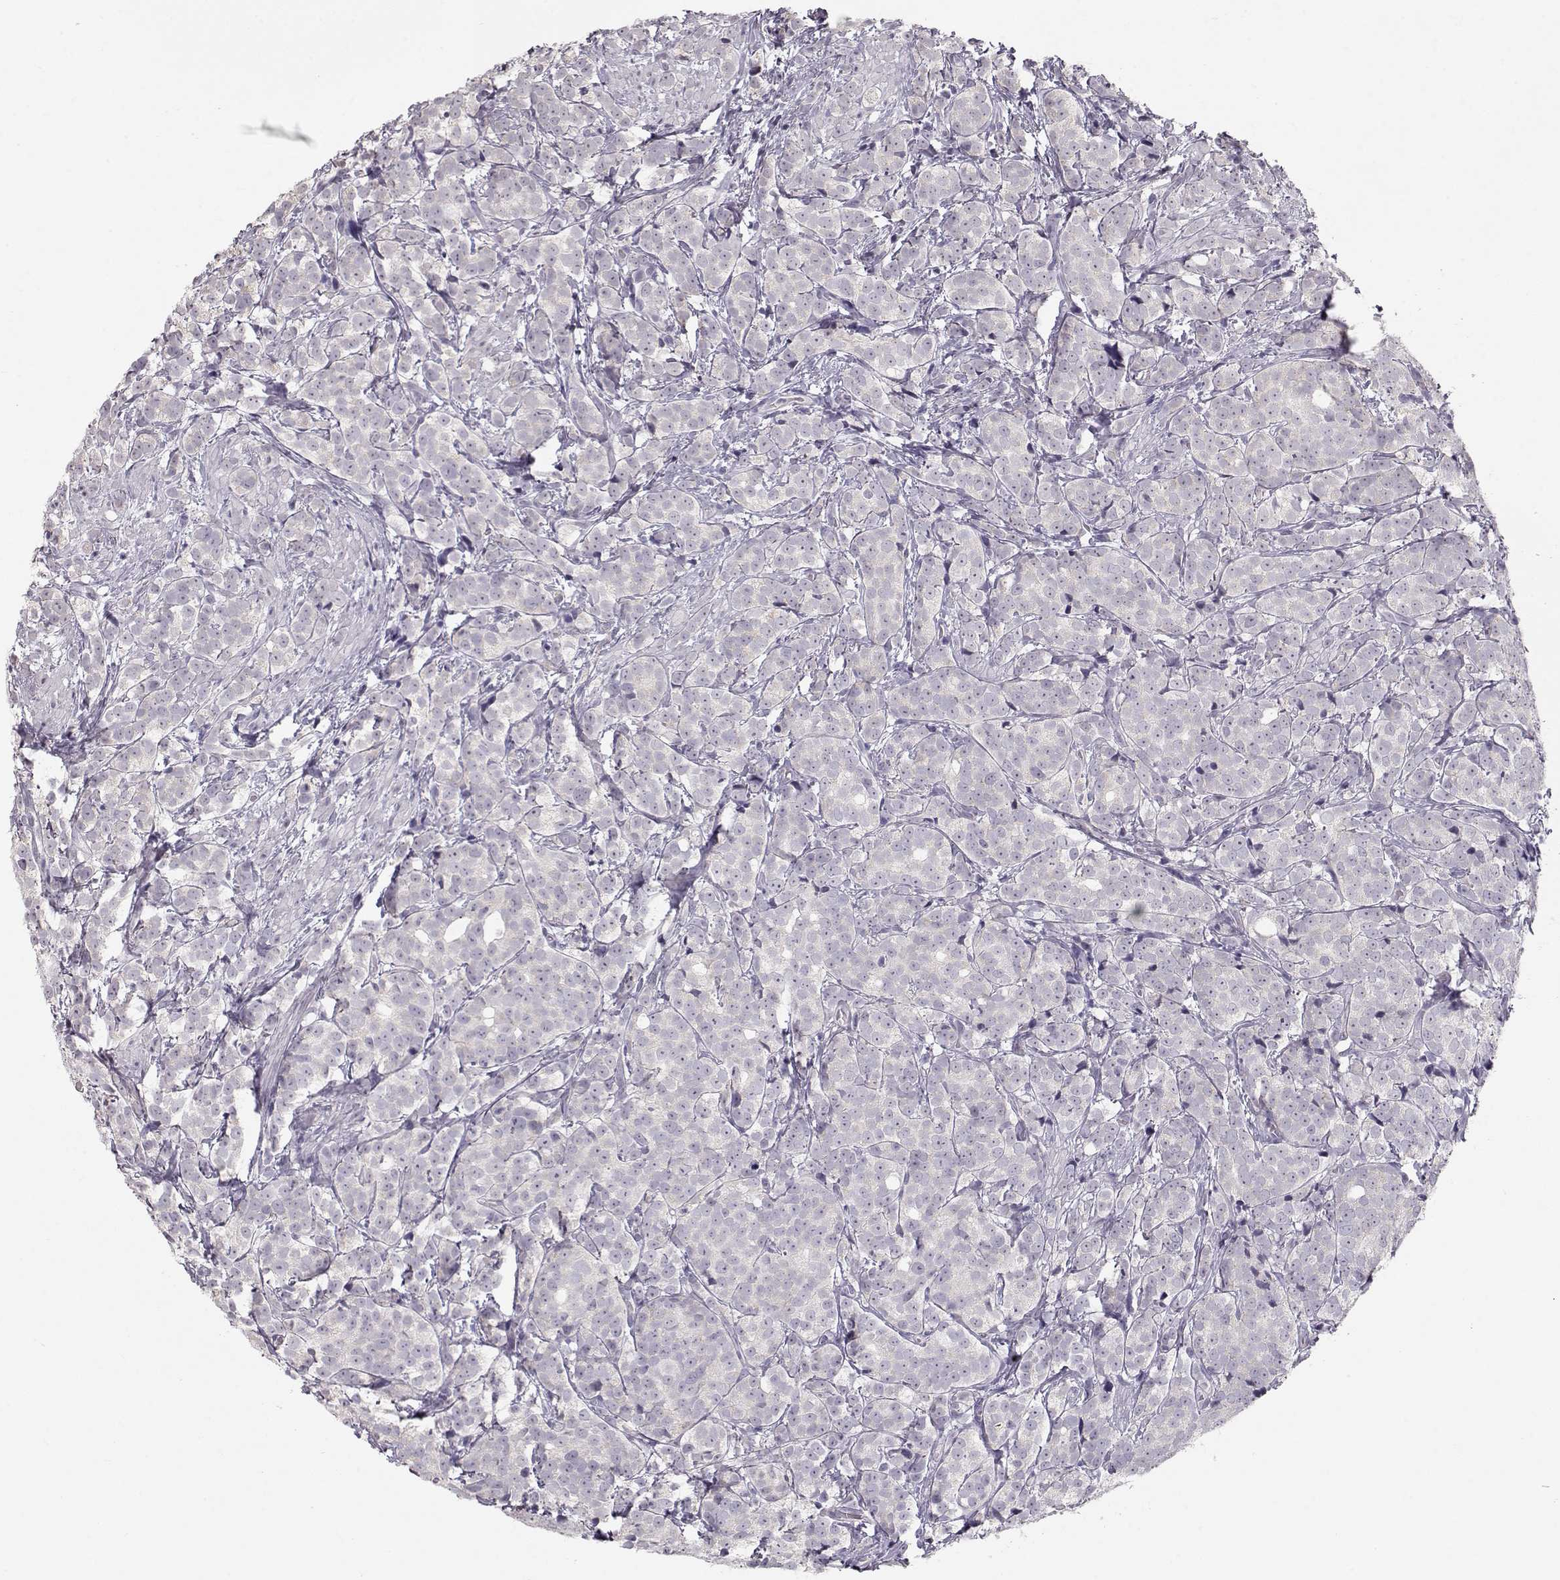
{"staining": {"intensity": "negative", "quantity": "none", "location": "none"}, "tissue": "prostate cancer", "cell_type": "Tumor cells", "image_type": "cancer", "snomed": [{"axis": "morphology", "description": "Adenocarcinoma, High grade"}, {"axis": "topography", "description": "Prostate"}], "caption": "High magnification brightfield microscopy of prostate cancer (adenocarcinoma (high-grade)) stained with DAB (brown) and counterstained with hematoxylin (blue): tumor cells show no significant staining. (DAB immunohistochemistry visualized using brightfield microscopy, high magnification).", "gene": "FAM205A", "patient": {"sex": "male", "age": 53}}